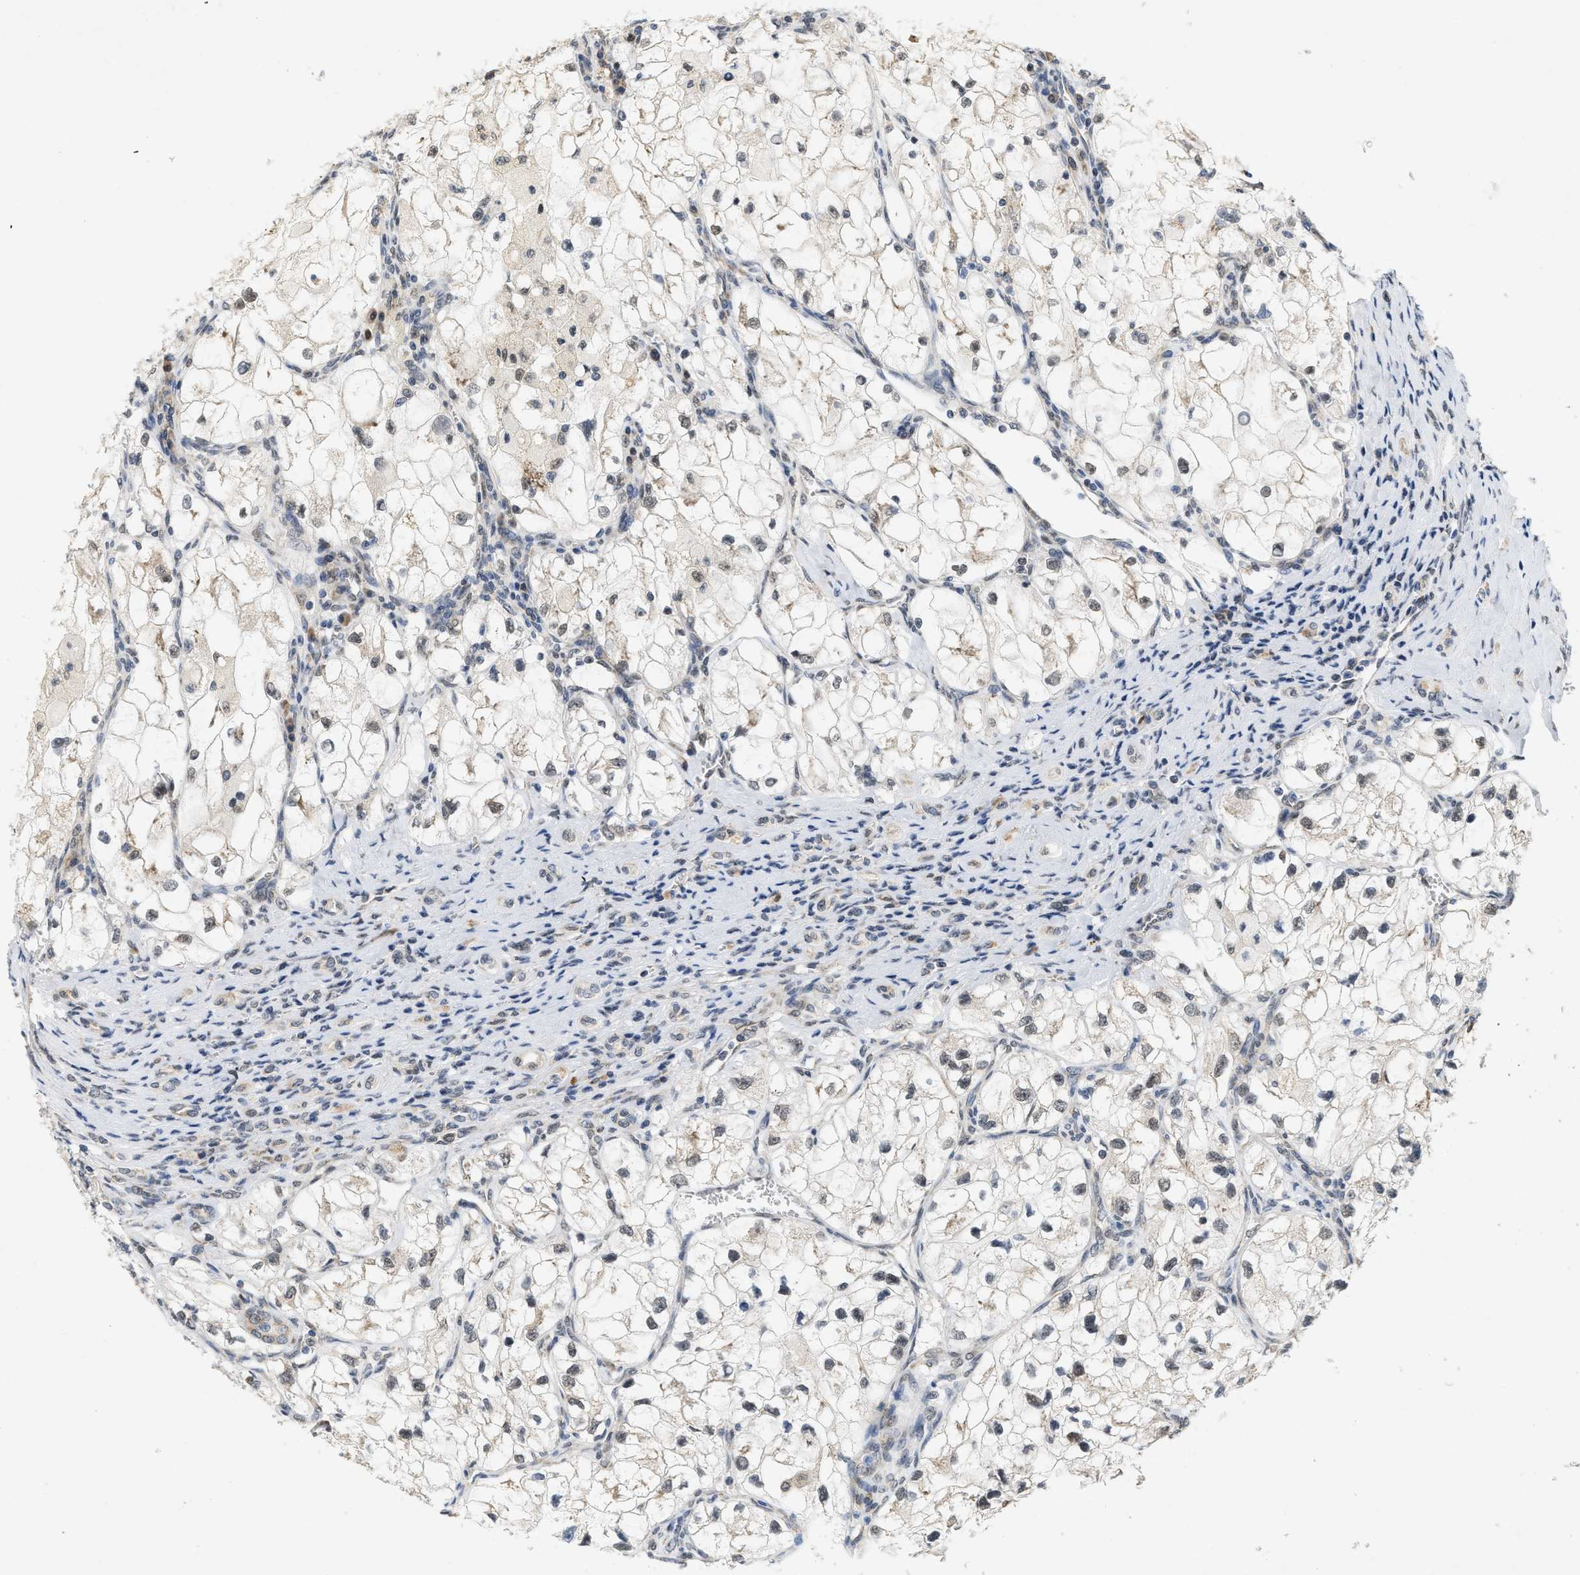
{"staining": {"intensity": "weak", "quantity": ">75%", "location": "nuclear"}, "tissue": "renal cancer", "cell_type": "Tumor cells", "image_type": "cancer", "snomed": [{"axis": "morphology", "description": "Adenocarcinoma, NOS"}, {"axis": "topography", "description": "Kidney"}], "caption": "Immunohistochemistry micrograph of neoplastic tissue: renal cancer (adenocarcinoma) stained using IHC exhibits low levels of weak protein expression localized specifically in the nuclear of tumor cells, appearing as a nuclear brown color.", "gene": "GIGYF1", "patient": {"sex": "female", "age": 70}}